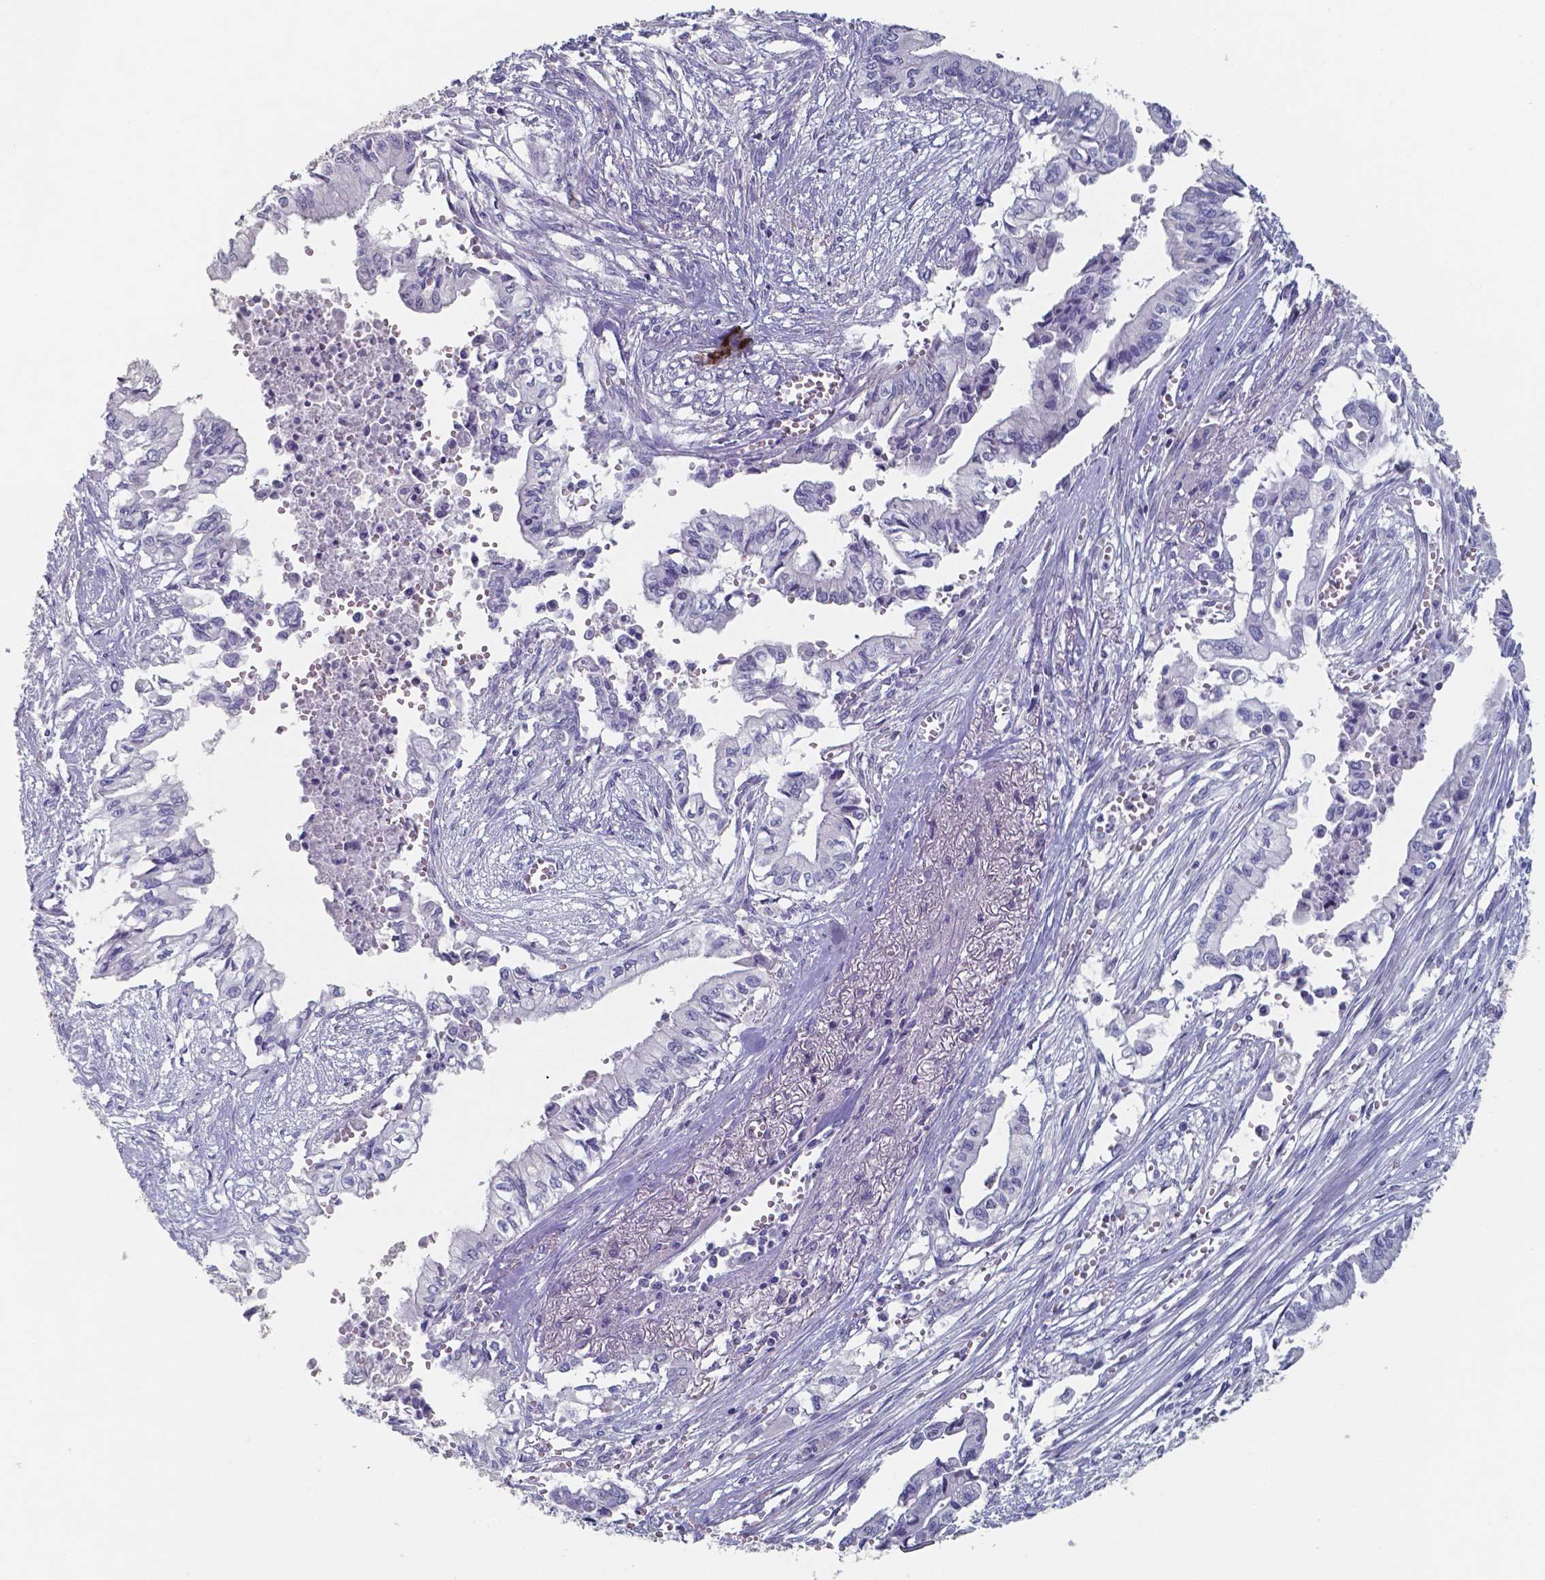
{"staining": {"intensity": "negative", "quantity": "none", "location": "none"}, "tissue": "pancreatic cancer", "cell_type": "Tumor cells", "image_type": "cancer", "snomed": [{"axis": "morphology", "description": "Adenocarcinoma, NOS"}, {"axis": "topography", "description": "Pancreas"}], "caption": "High magnification brightfield microscopy of pancreatic cancer stained with DAB (3,3'-diaminobenzidine) (brown) and counterstained with hematoxylin (blue): tumor cells show no significant expression.", "gene": "PLA2R1", "patient": {"sex": "female", "age": 61}}